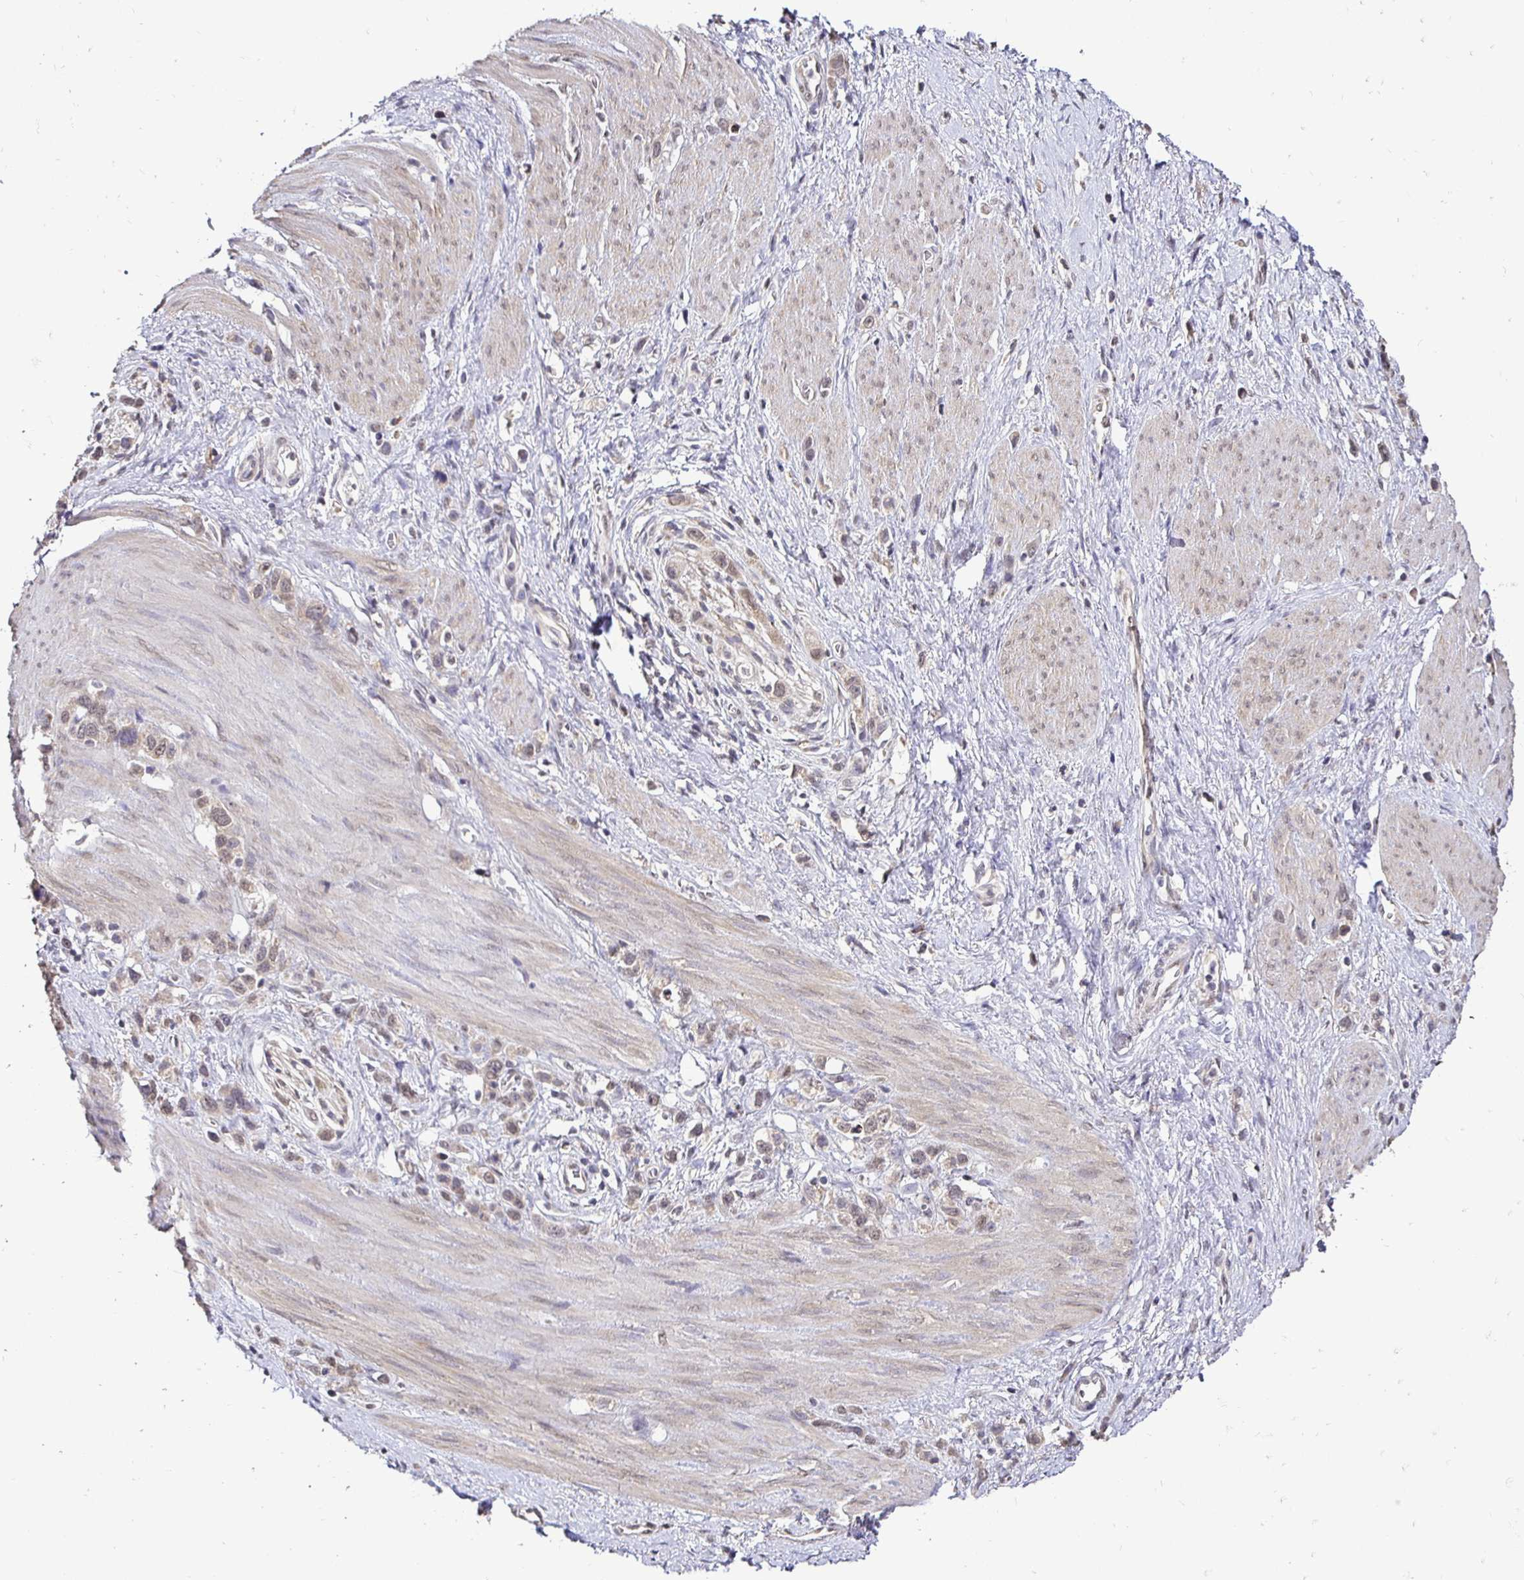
{"staining": {"intensity": "weak", "quantity": "25%-75%", "location": "cytoplasmic/membranous,nuclear"}, "tissue": "stomach cancer", "cell_type": "Tumor cells", "image_type": "cancer", "snomed": [{"axis": "morphology", "description": "Adenocarcinoma, NOS"}, {"axis": "topography", "description": "Stomach"}], "caption": "High-magnification brightfield microscopy of stomach cancer (adenocarcinoma) stained with DAB (brown) and counterstained with hematoxylin (blue). tumor cells exhibit weak cytoplasmic/membranous and nuclear expression is present in approximately25%-75% of cells.", "gene": "RHEBL1", "patient": {"sex": "female", "age": 65}}